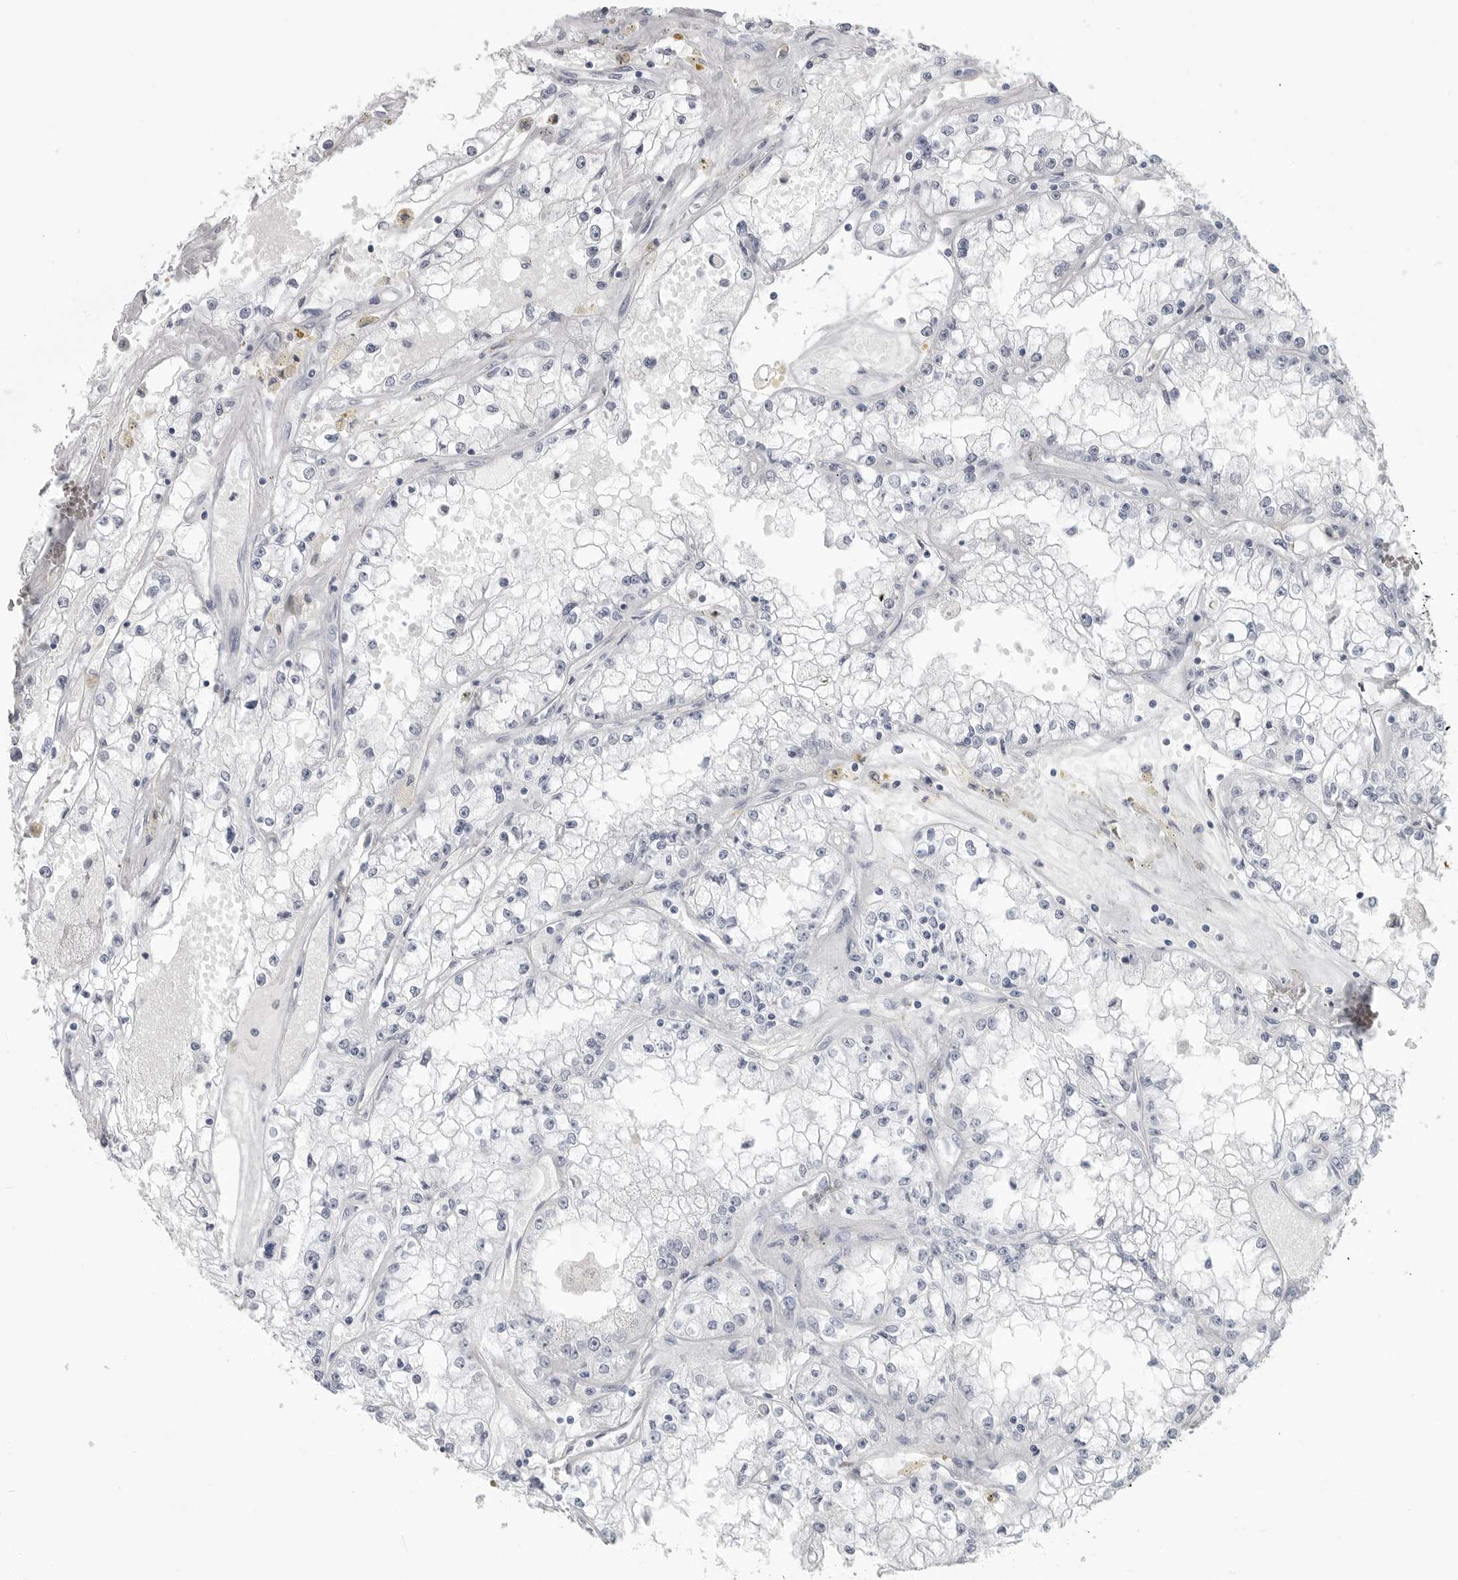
{"staining": {"intensity": "negative", "quantity": "none", "location": "none"}, "tissue": "renal cancer", "cell_type": "Tumor cells", "image_type": "cancer", "snomed": [{"axis": "morphology", "description": "Adenocarcinoma, NOS"}, {"axis": "topography", "description": "Kidney"}], "caption": "High power microscopy micrograph of an IHC histopathology image of renal cancer (adenocarcinoma), revealing no significant staining in tumor cells.", "gene": "LY6D", "patient": {"sex": "male", "age": 56}}